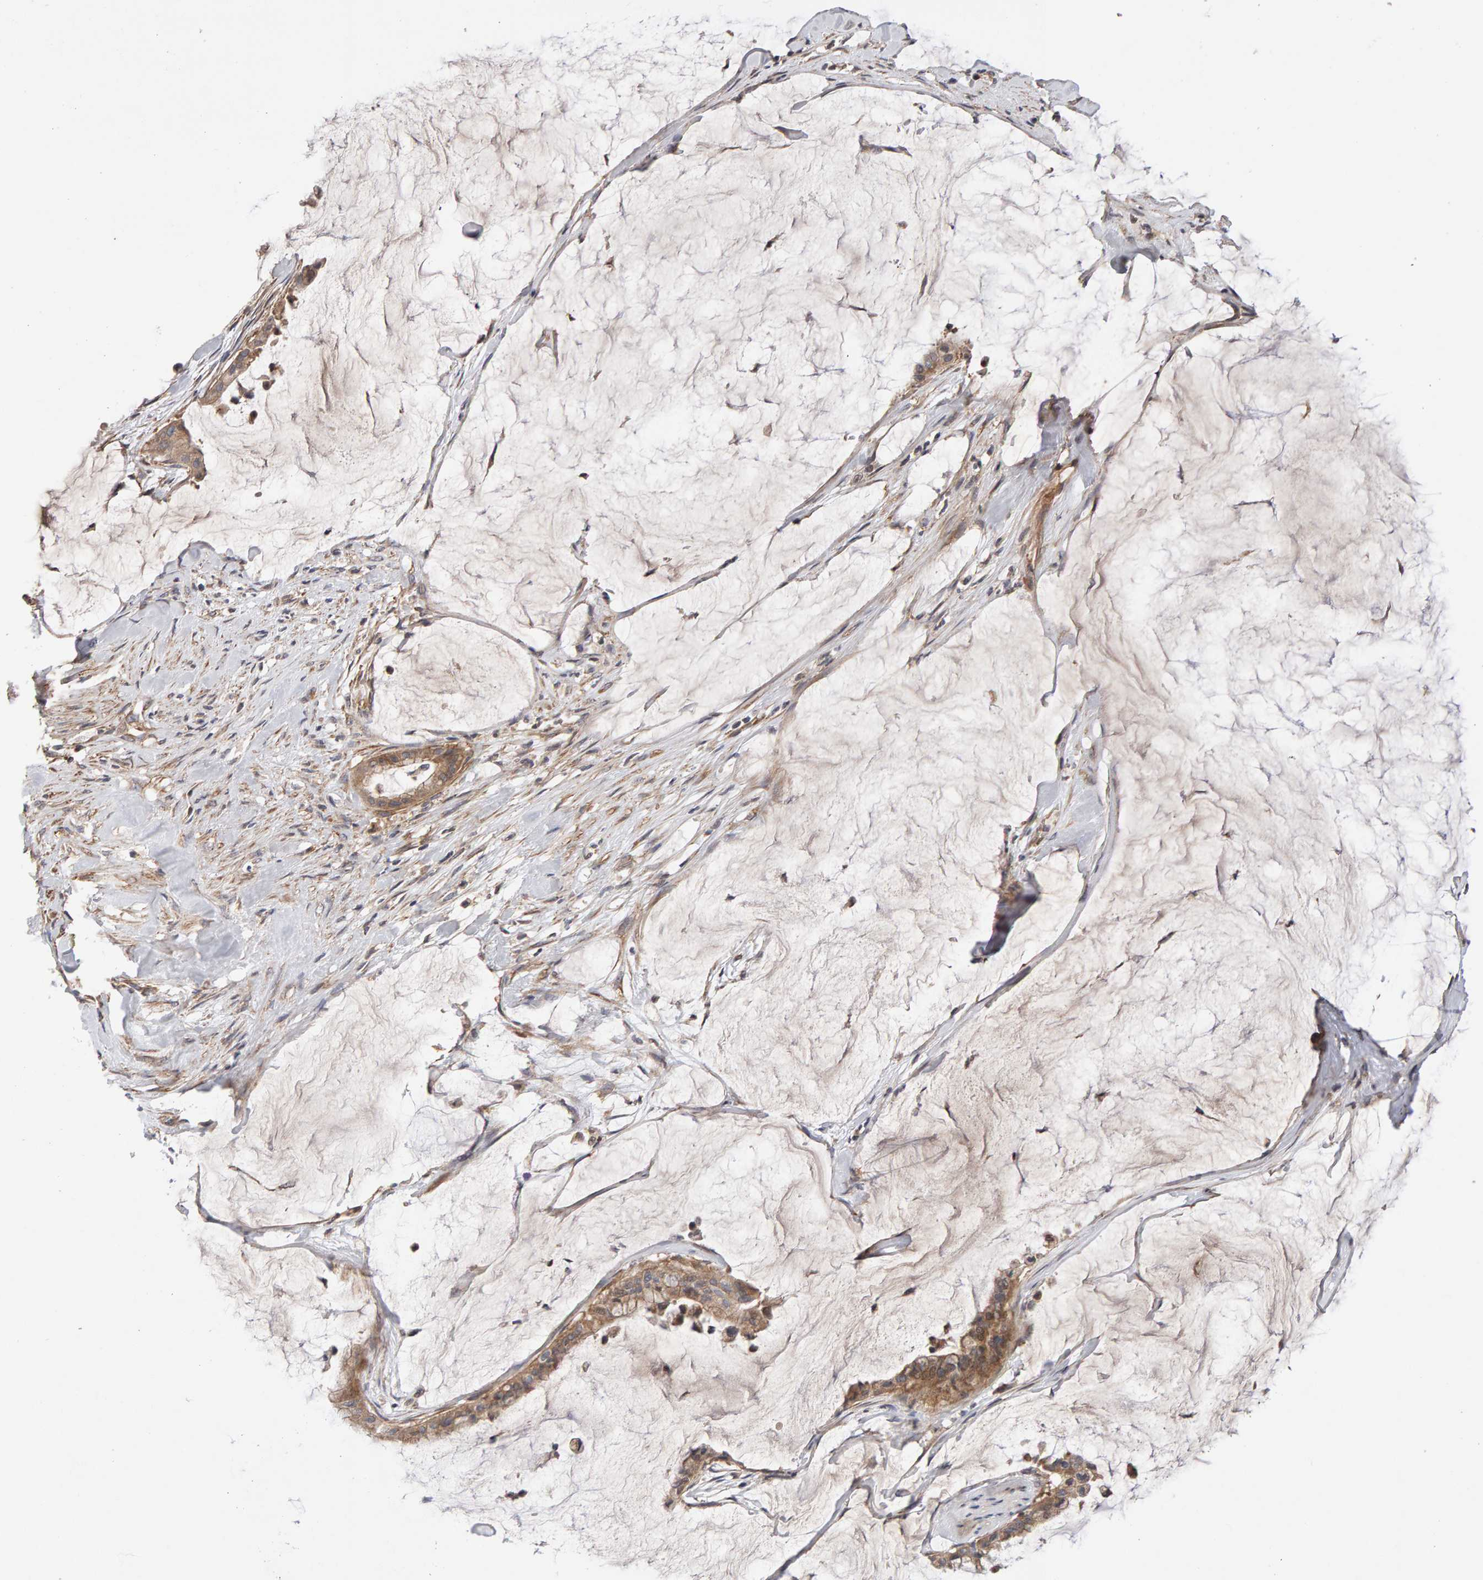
{"staining": {"intensity": "weak", "quantity": ">75%", "location": "cytoplasmic/membranous"}, "tissue": "pancreatic cancer", "cell_type": "Tumor cells", "image_type": "cancer", "snomed": [{"axis": "morphology", "description": "Adenocarcinoma, NOS"}, {"axis": "topography", "description": "Pancreas"}], "caption": "Immunohistochemical staining of pancreatic cancer reveals low levels of weak cytoplasmic/membranous positivity in about >75% of tumor cells. (Stains: DAB in brown, nuclei in blue, Microscopy: brightfield microscopy at high magnification).", "gene": "LZTS1", "patient": {"sex": "male", "age": 41}}